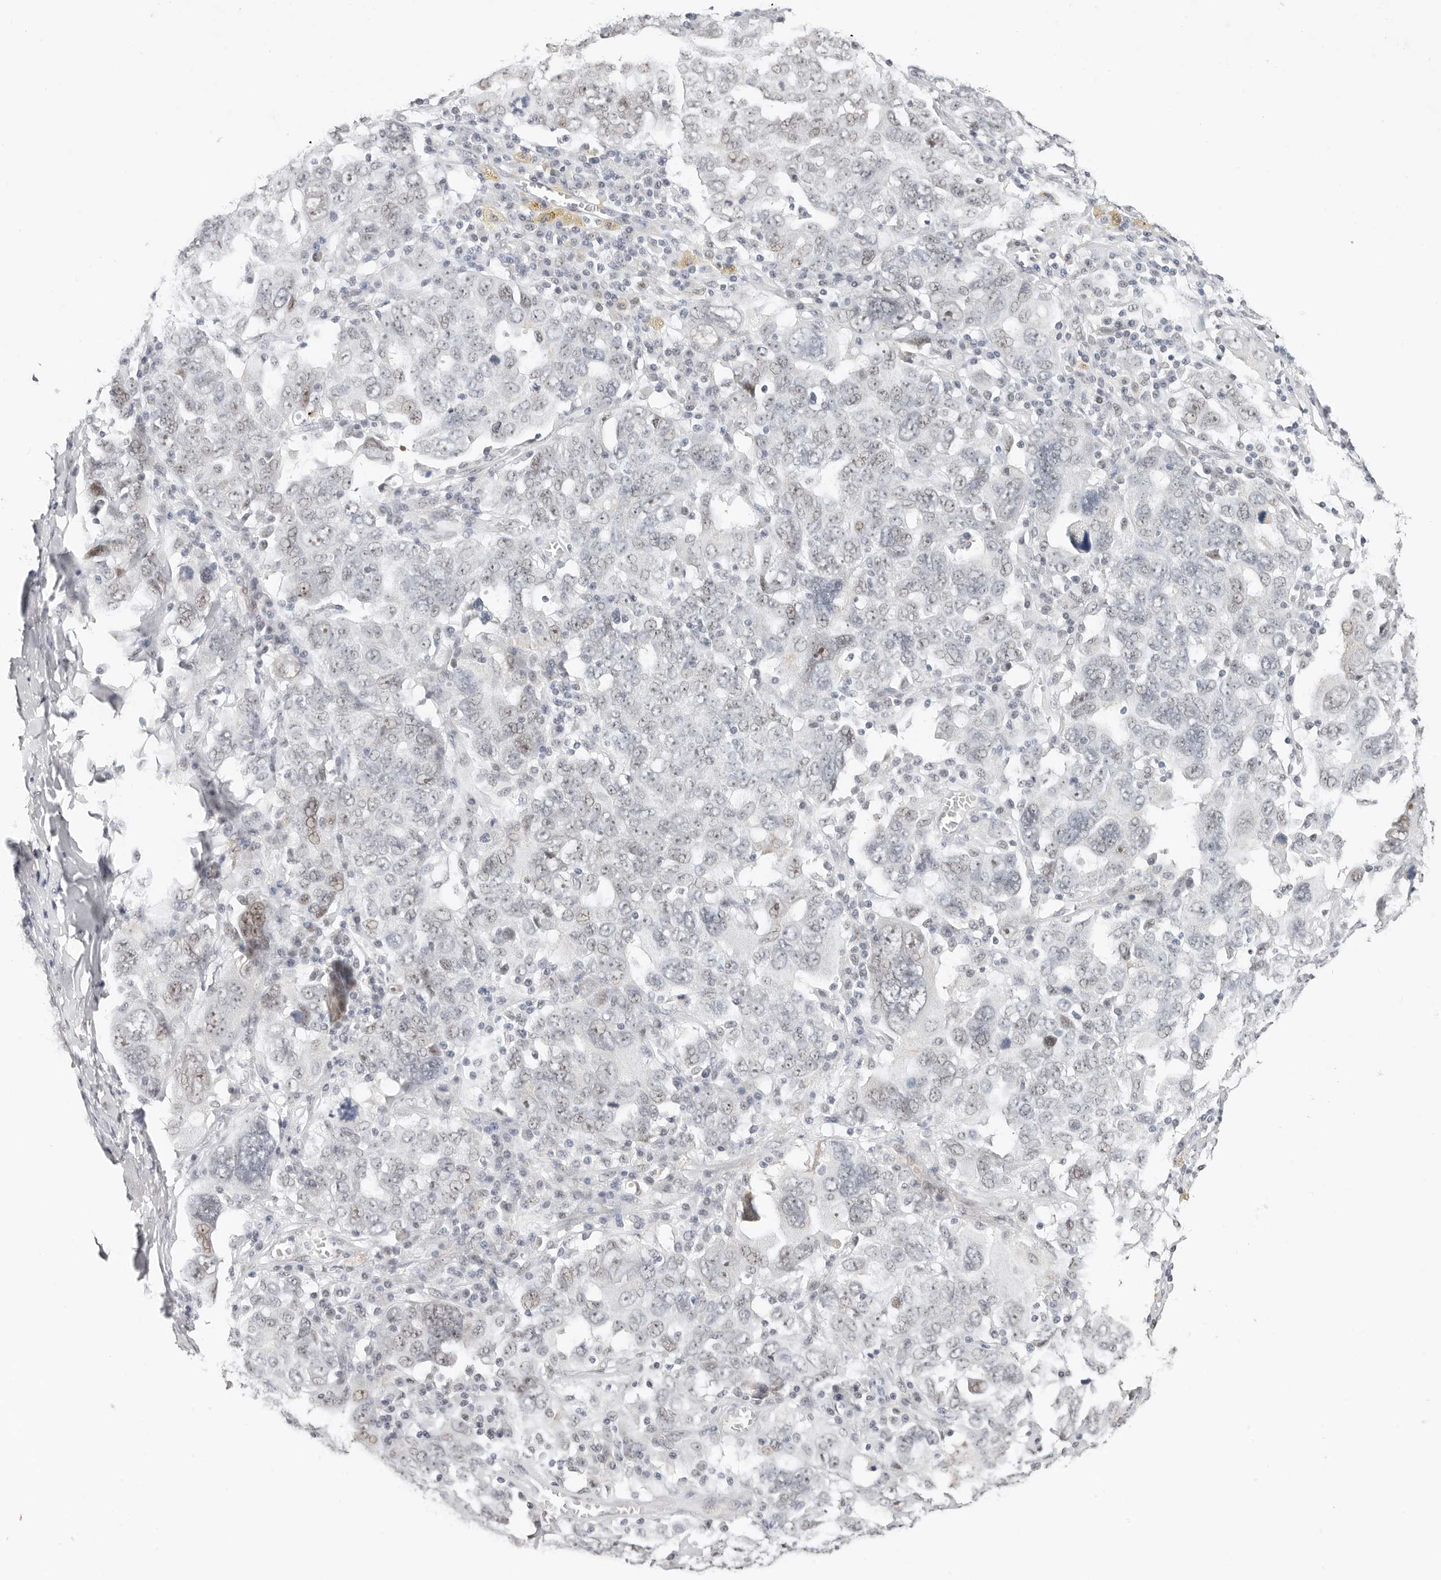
{"staining": {"intensity": "weak", "quantity": "<25%", "location": "nuclear"}, "tissue": "ovarian cancer", "cell_type": "Tumor cells", "image_type": "cancer", "snomed": [{"axis": "morphology", "description": "Carcinoma, endometroid"}, {"axis": "topography", "description": "Ovary"}], "caption": "IHC micrograph of neoplastic tissue: ovarian endometroid carcinoma stained with DAB (3,3'-diaminobenzidine) reveals no significant protein staining in tumor cells.", "gene": "LARP7", "patient": {"sex": "female", "age": 62}}